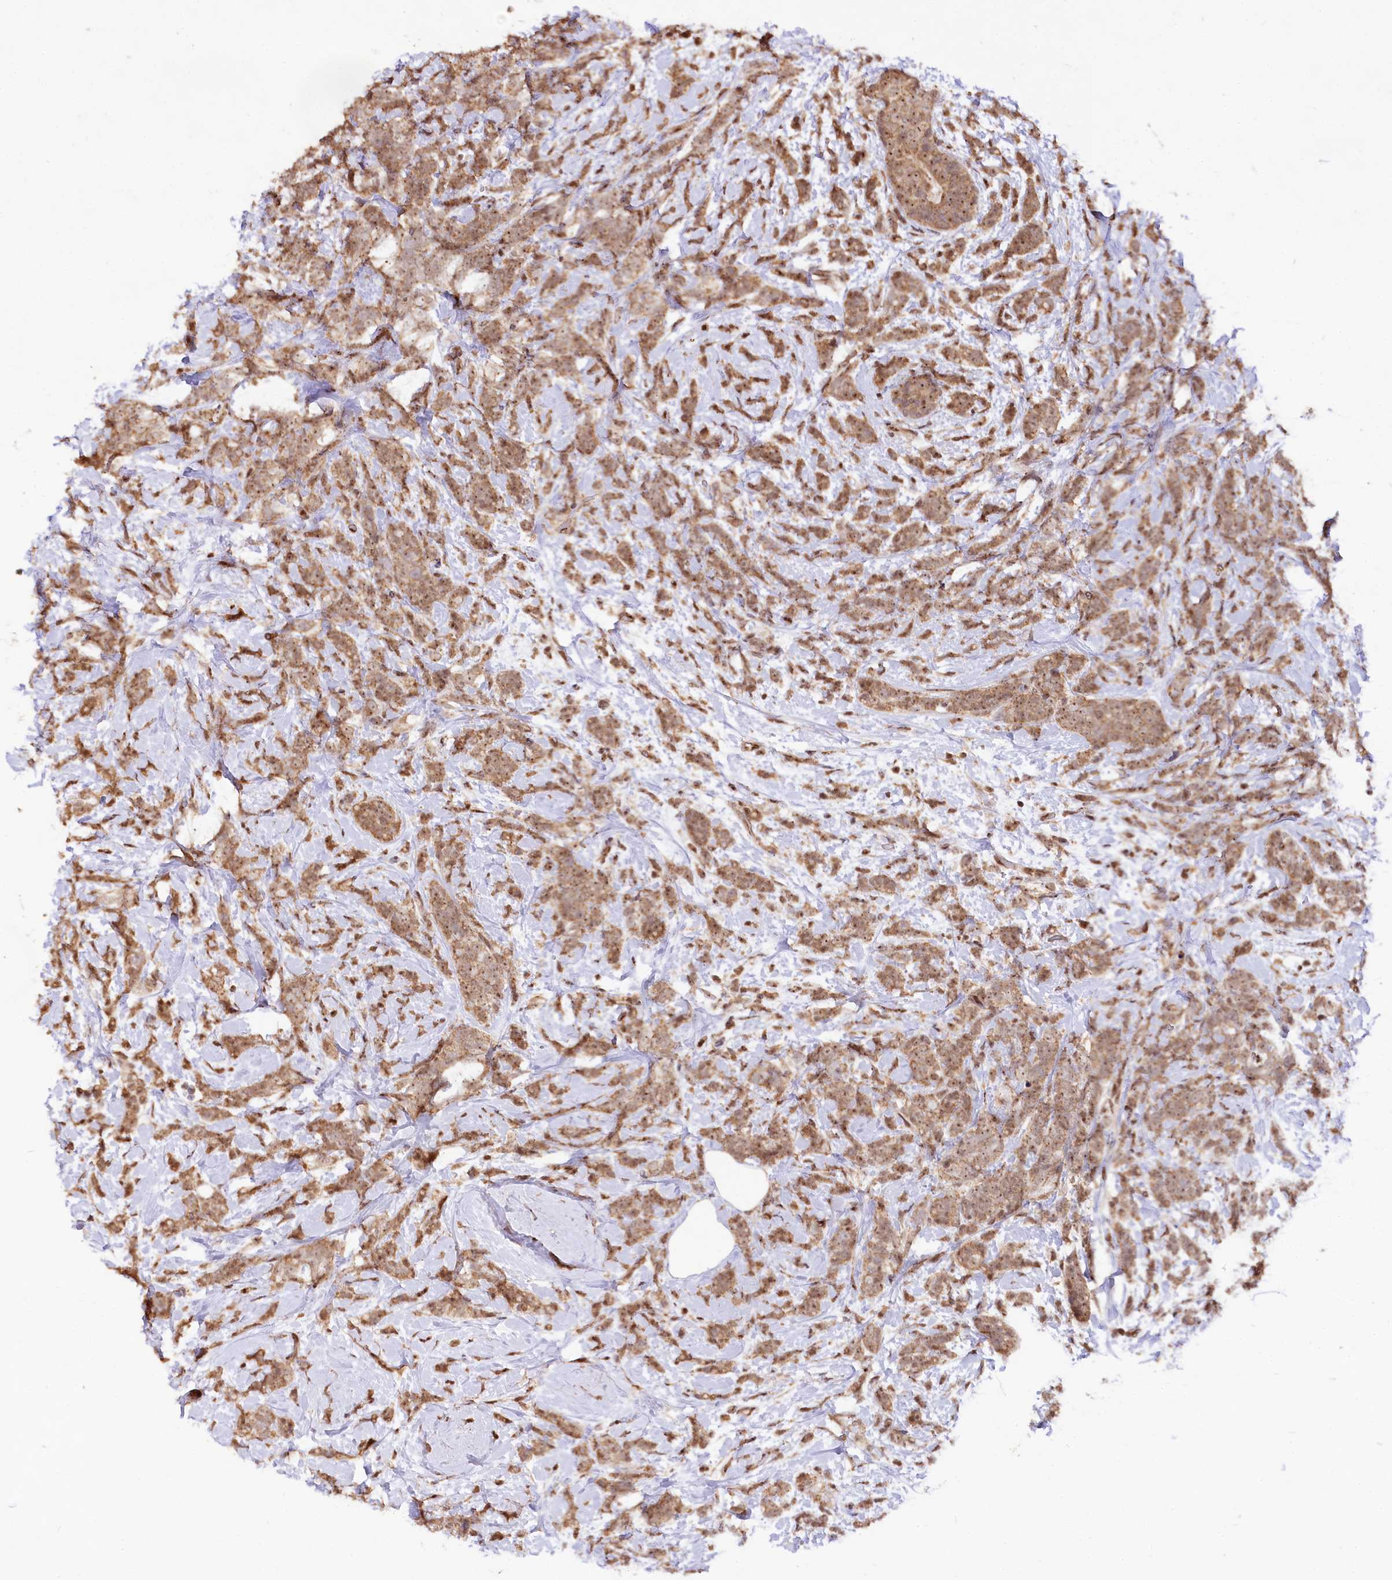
{"staining": {"intensity": "moderate", "quantity": ">75%", "location": "cytoplasmic/membranous,nuclear"}, "tissue": "breast cancer", "cell_type": "Tumor cells", "image_type": "cancer", "snomed": [{"axis": "morphology", "description": "Lobular carcinoma"}, {"axis": "topography", "description": "Breast"}], "caption": "Immunohistochemistry micrograph of breast cancer (lobular carcinoma) stained for a protein (brown), which displays medium levels of moderate cytoplasmic/membranous and nuclear positivity in approximately >75% of tumor cells.", "gene": "RRP8", "patient": {"sex": "female", "age": 58}}